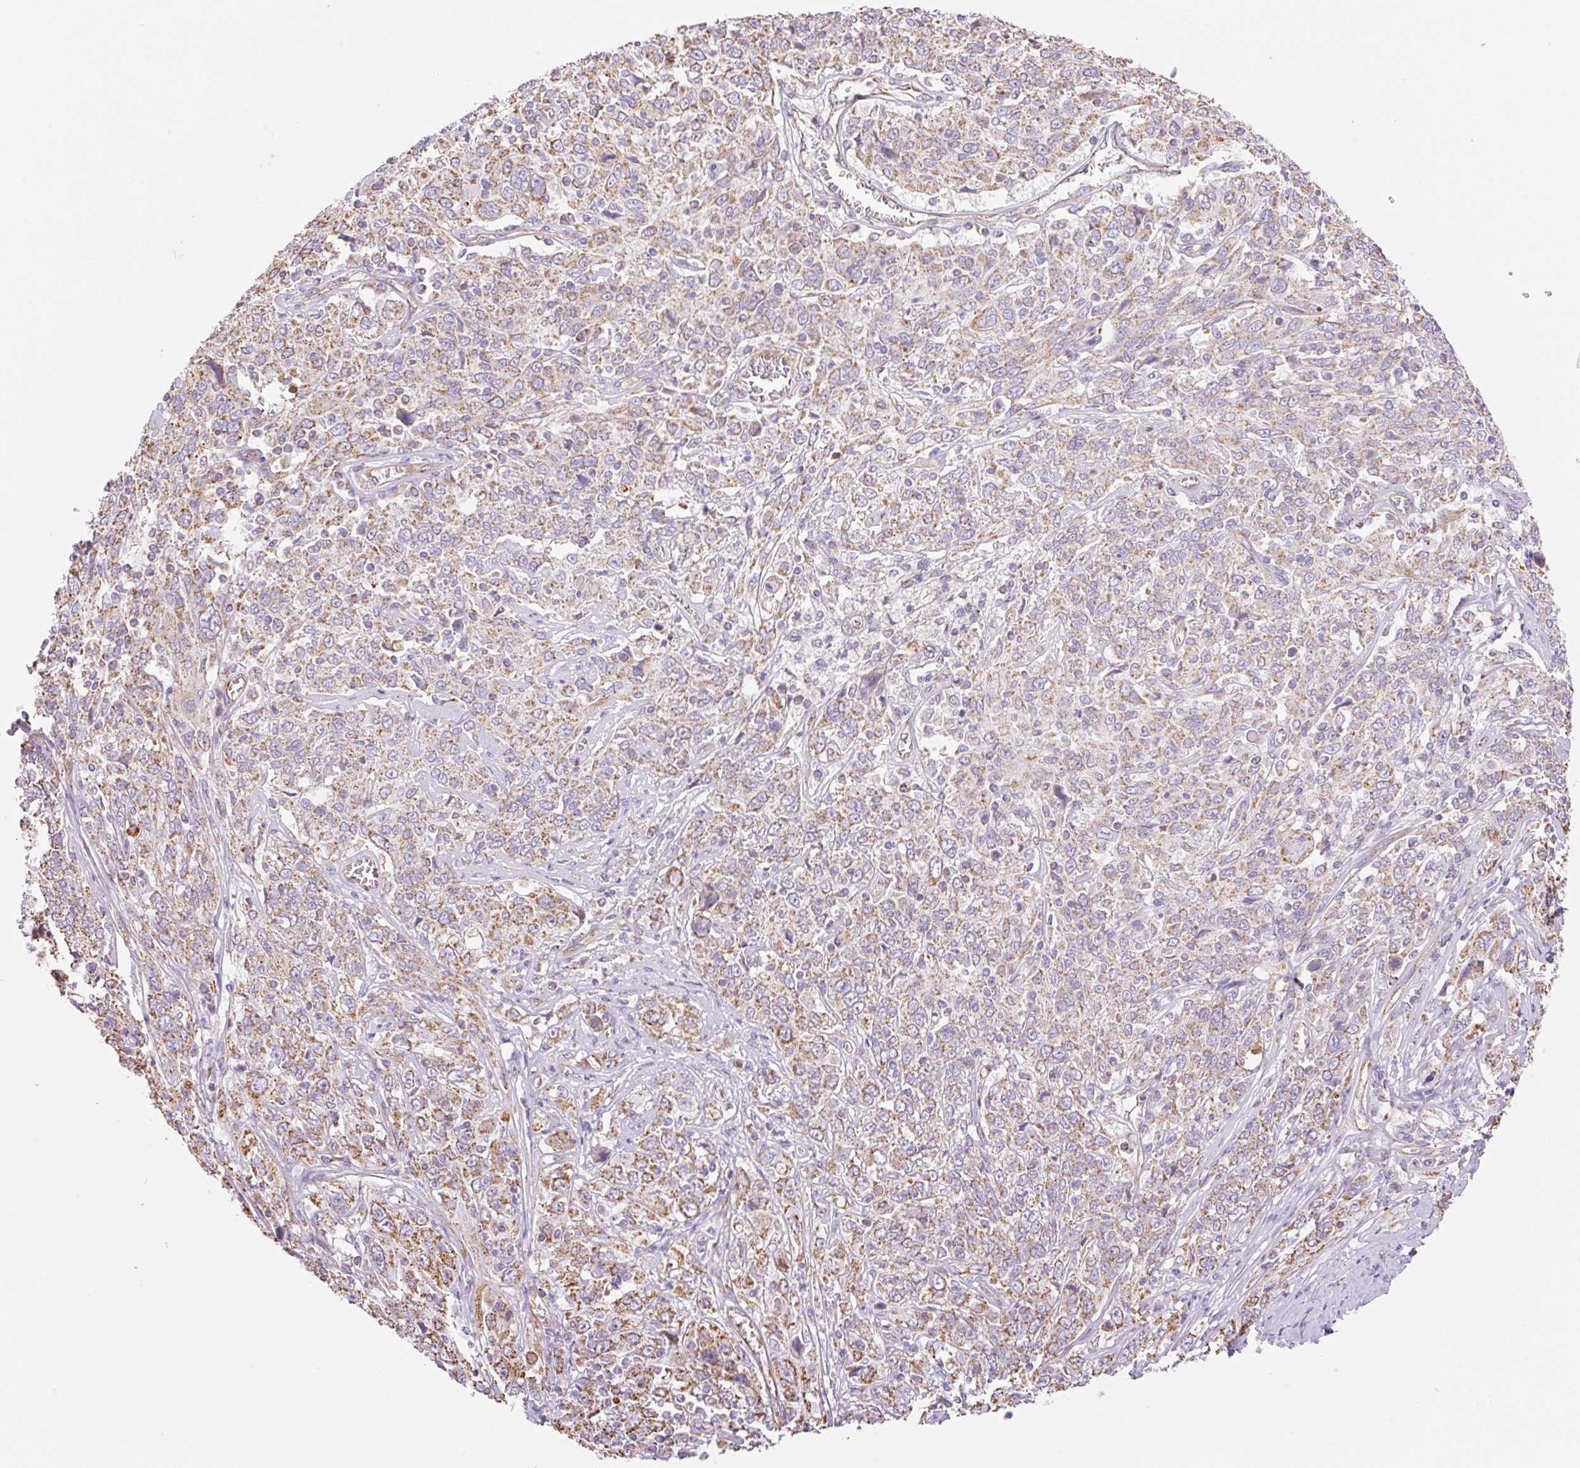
{"staining": {"intensity": "moderate", "quantity": "25%-75%", "location": "cytoplasmic/membranous"}, "tissue": "cervical cancer", "cell_type": "Tumor cells", "image_type": "cancer", "snomed": [{"axis": "morphology", "description": "Squamous cell carcinoma, NOS"}, {"axis": "topography", "description": "Cervix"}], "caption": "Protein staining displays moderate cytoplasmic/membranous positivity in approximately 25%-75% of tumor cells in cervical cancer.", "gene": "ESAM", "patient": {"sex": "female", "age": 46}}